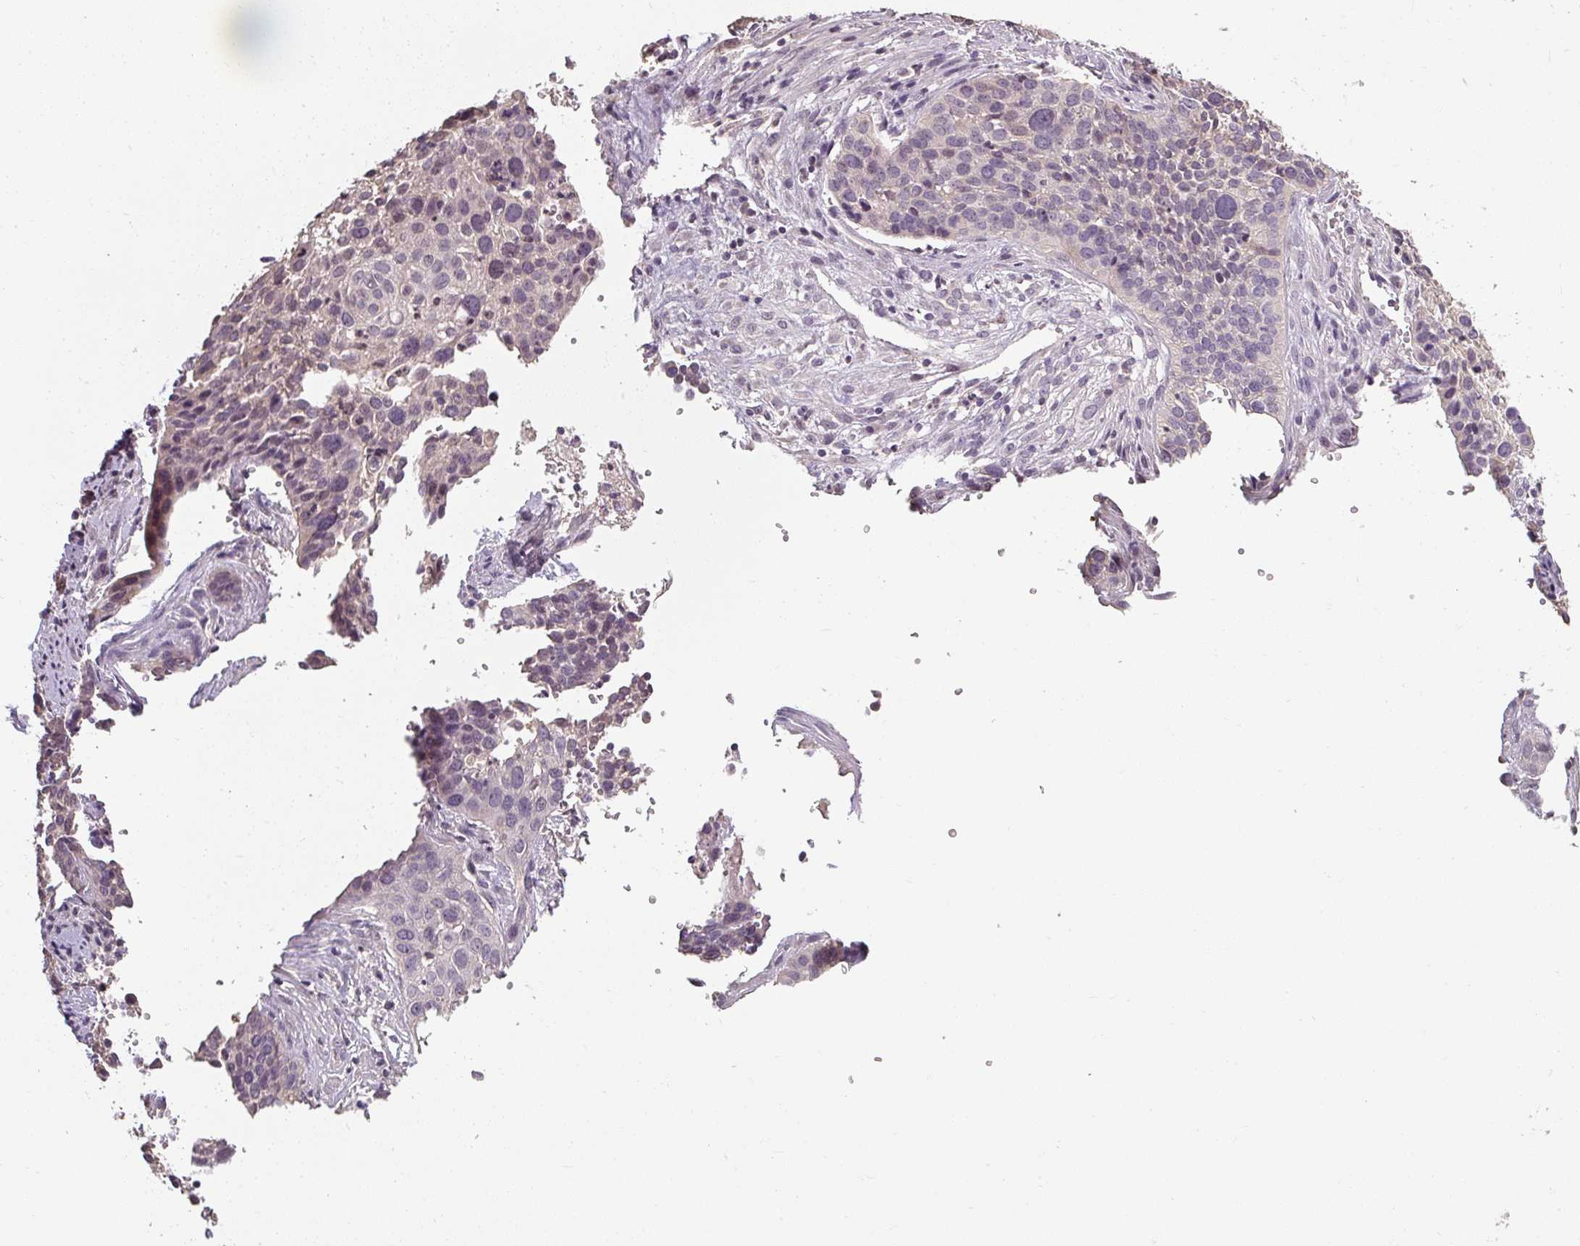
{"staining": {"intensity": "negative", "quantity": "none", "location": "none"}, "tissue": "cervical cancer", "cell_type": "Tumor cells", "image_type": "cancer", "snomed": [{"axis": "morphology", "description": "Squamous cell carcinoma, NOS"}, {"axis": "topography", "description": "Cervix"}], "caption": "This is a micrograph of immunohistochemistry staining of cervical squamous cell carcinoma, which shows no positivity in tumor cells. The staining was performed using DAB (3,3'-diaminobenzidine) to visualize the protein expression in brown, while the nuclei were stained in blue with hematoxylin (Magnification: 20x).", "gene": "CFAP65", "patient": {"sex": "female", "age": 34}}